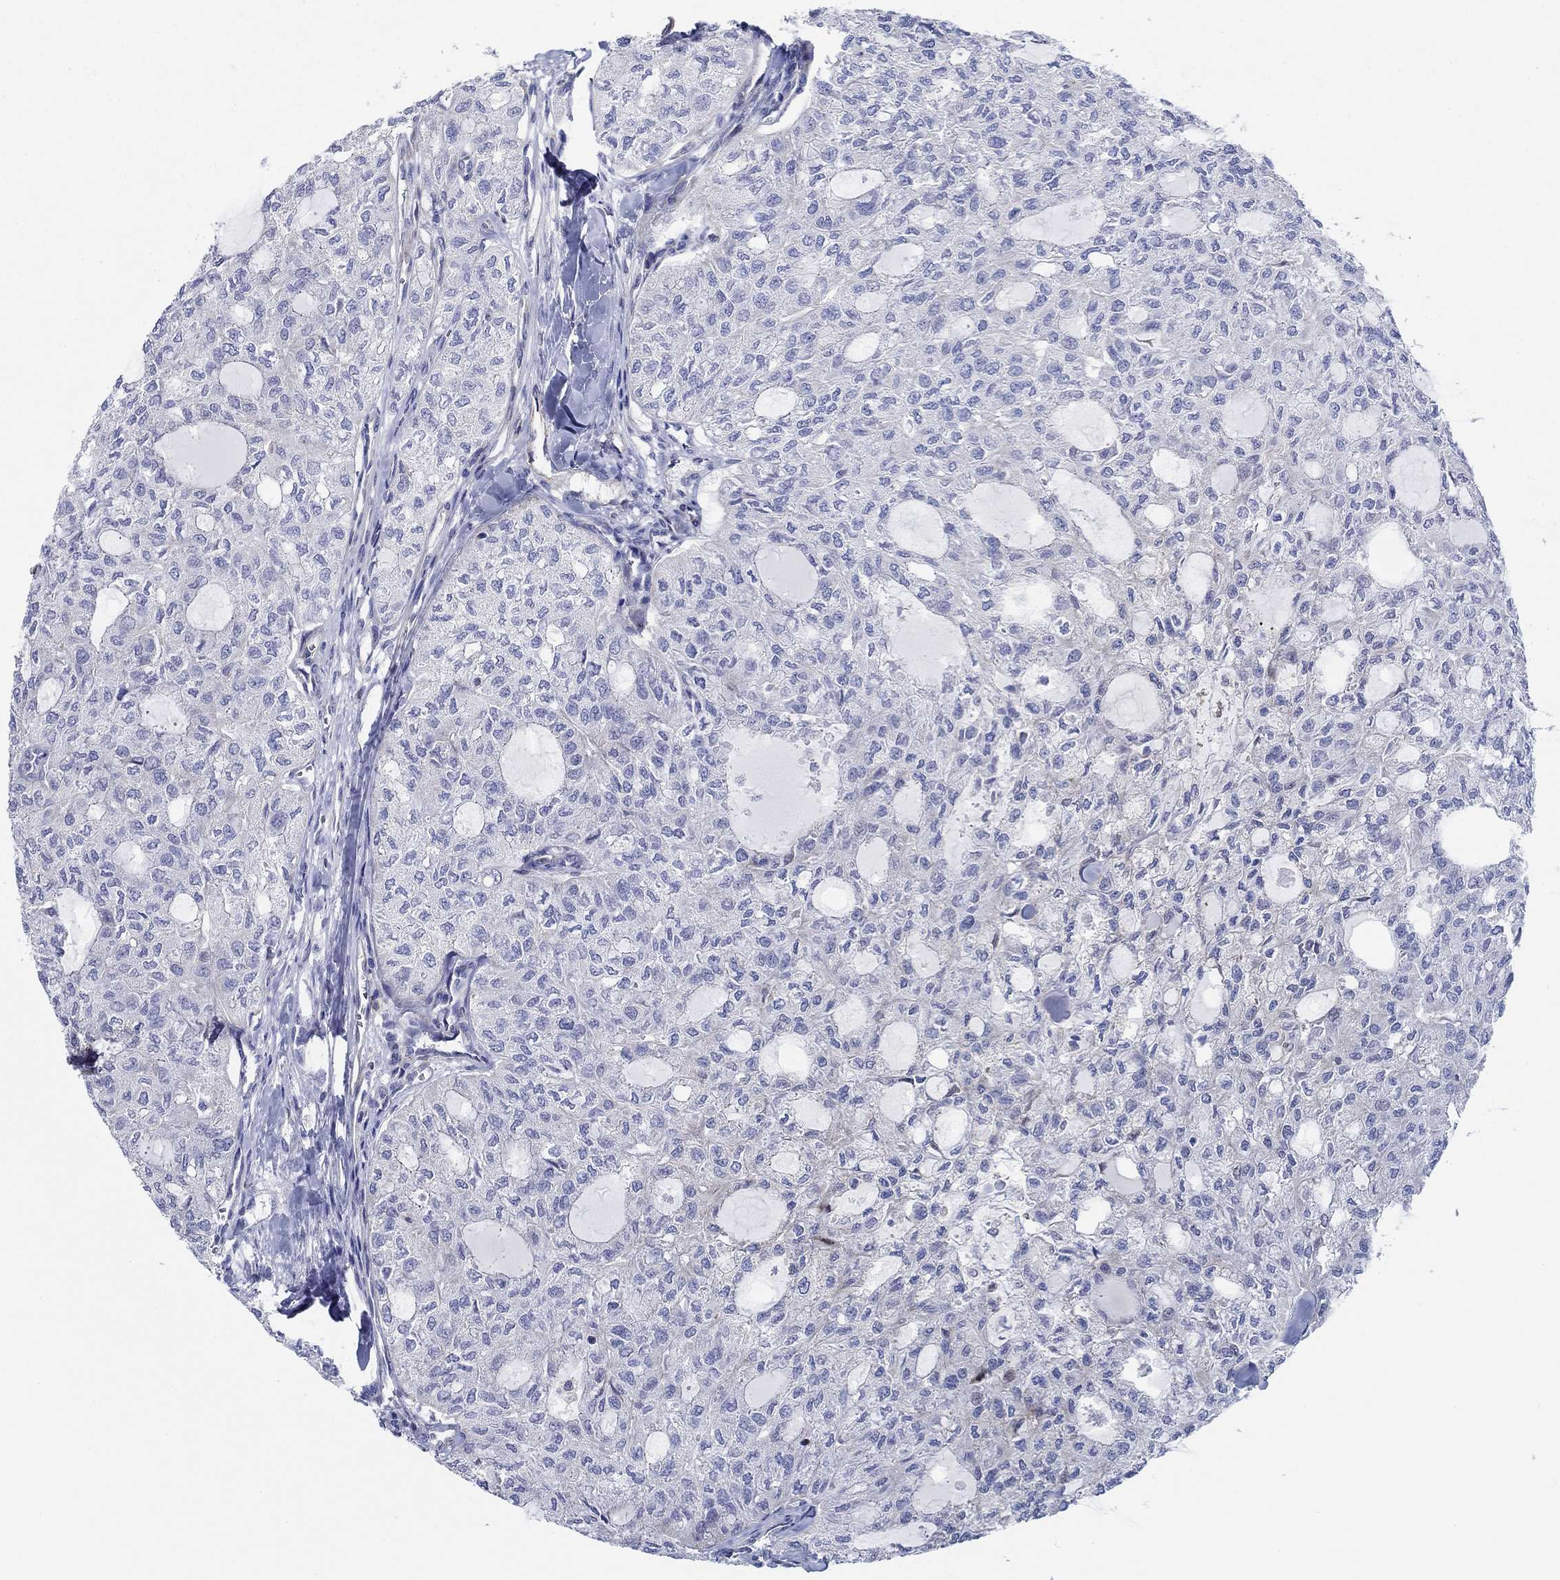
{"staining": {"intensity": "negative", "quantity": "none", "location": "none"}, "tissue": "thyroid cancer", "cell_type": "Tumor cells", "image_type": "cancer", "snomed": [{"axis": "morphology", "description": "Follicular adenoma carcinoma, NOS"}, {"axis": "topography", "description": "Thyroid gland"}], "caption": "This is a image of immunohistochemistry staining of thyroid follicular adenoma carcinoma, which shows no positivity in tumor cells. Nuclei are stained in blue.", "gene": "FMN1", "patient": {"sex": "male", "age": 75}}